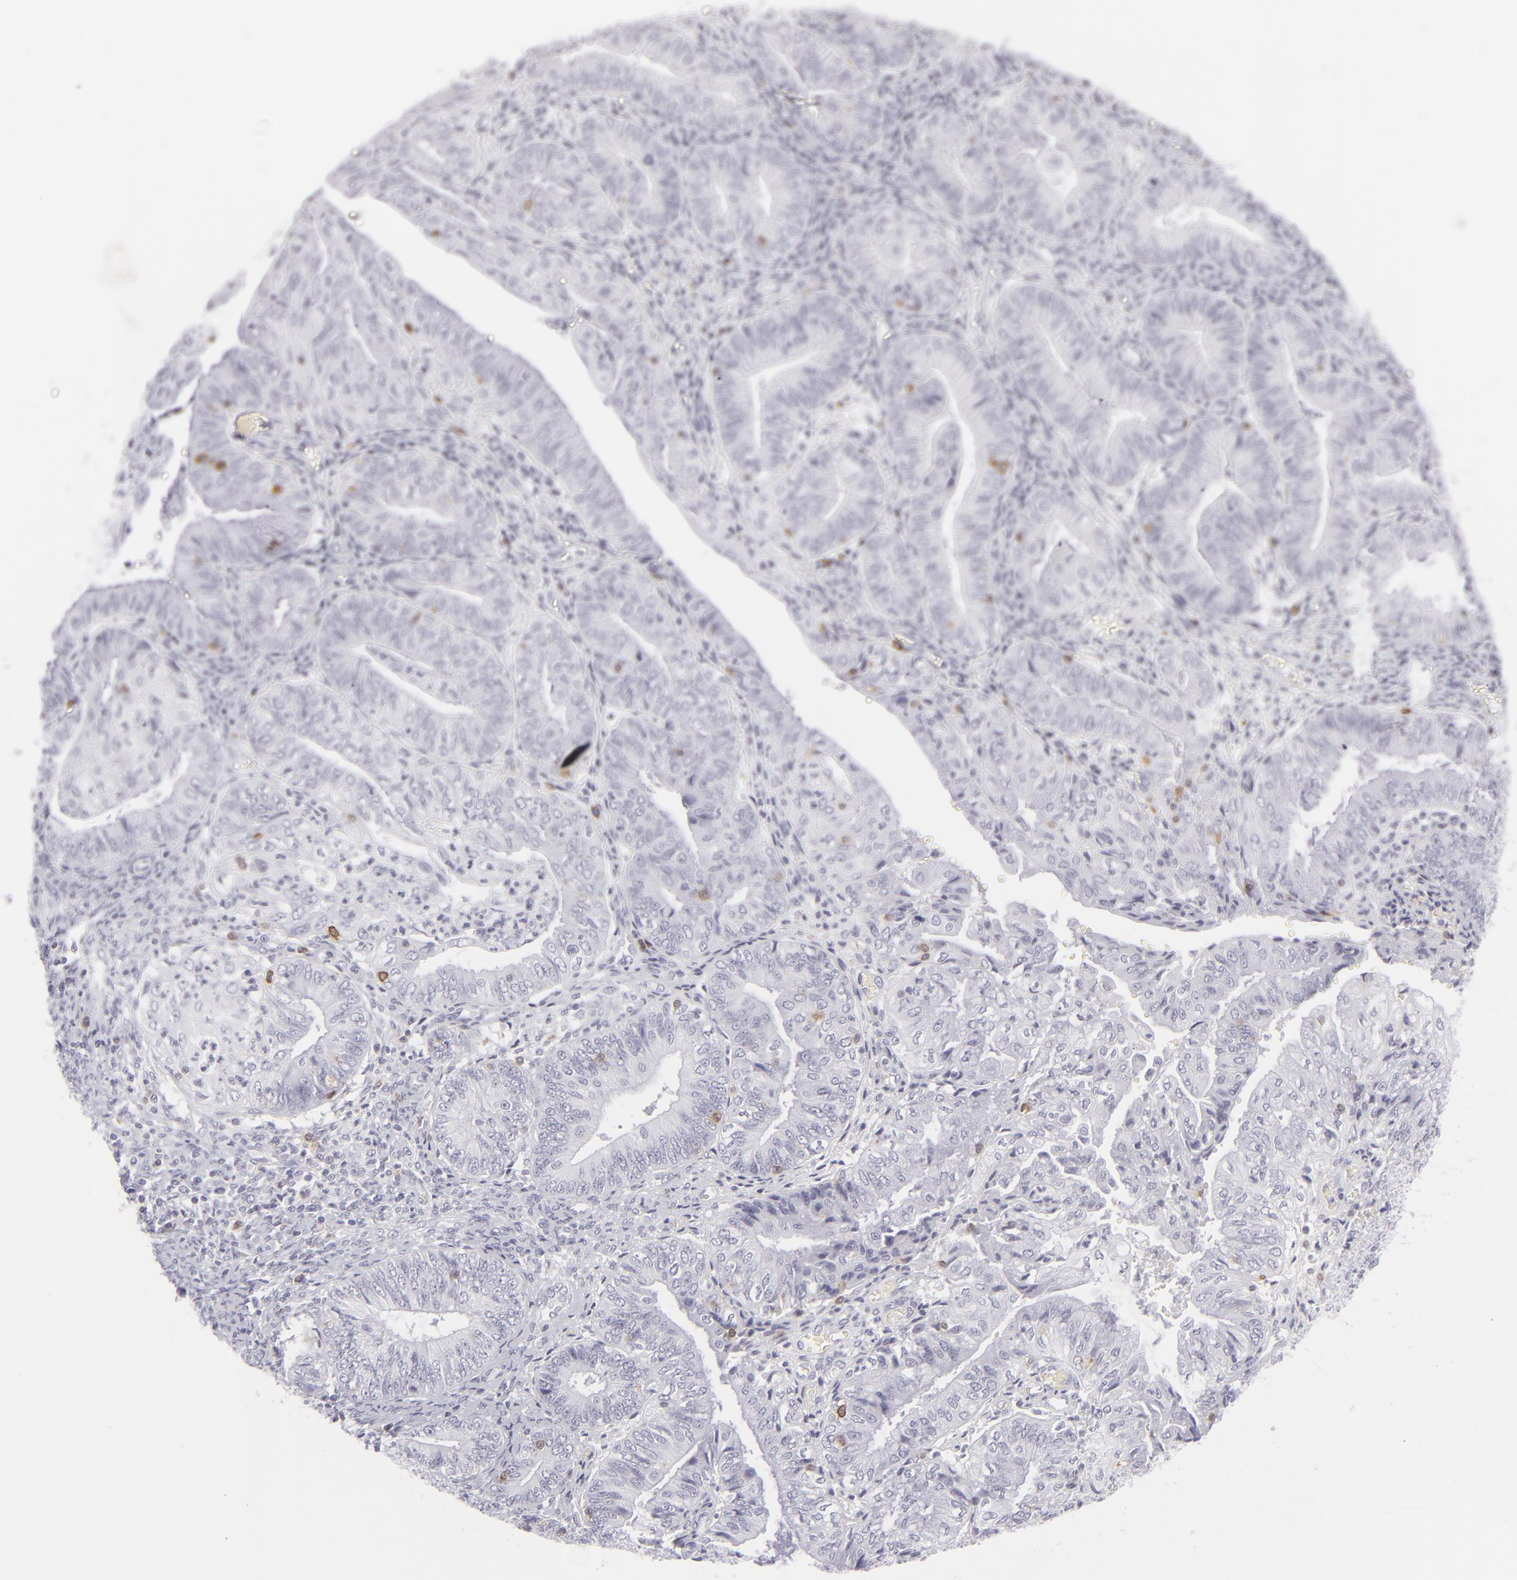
{"staining": {"intensity": "negative", "quantity": "none", "location": "none"}, "tissue": "endometrial cancer", "cell_type": "Tumor cells", "image_type": "cancer", "snomed": [{"axis": "morphology", "description": "Adenocarcinoma, NOS"}, {"axis": "topography", "description": "Endometrium"}], "caption": "Tumor cells are negative for protein expression in human endometrial cancer.", "gene": "CD7", "patient": {"sex": "female", "age": 55}}